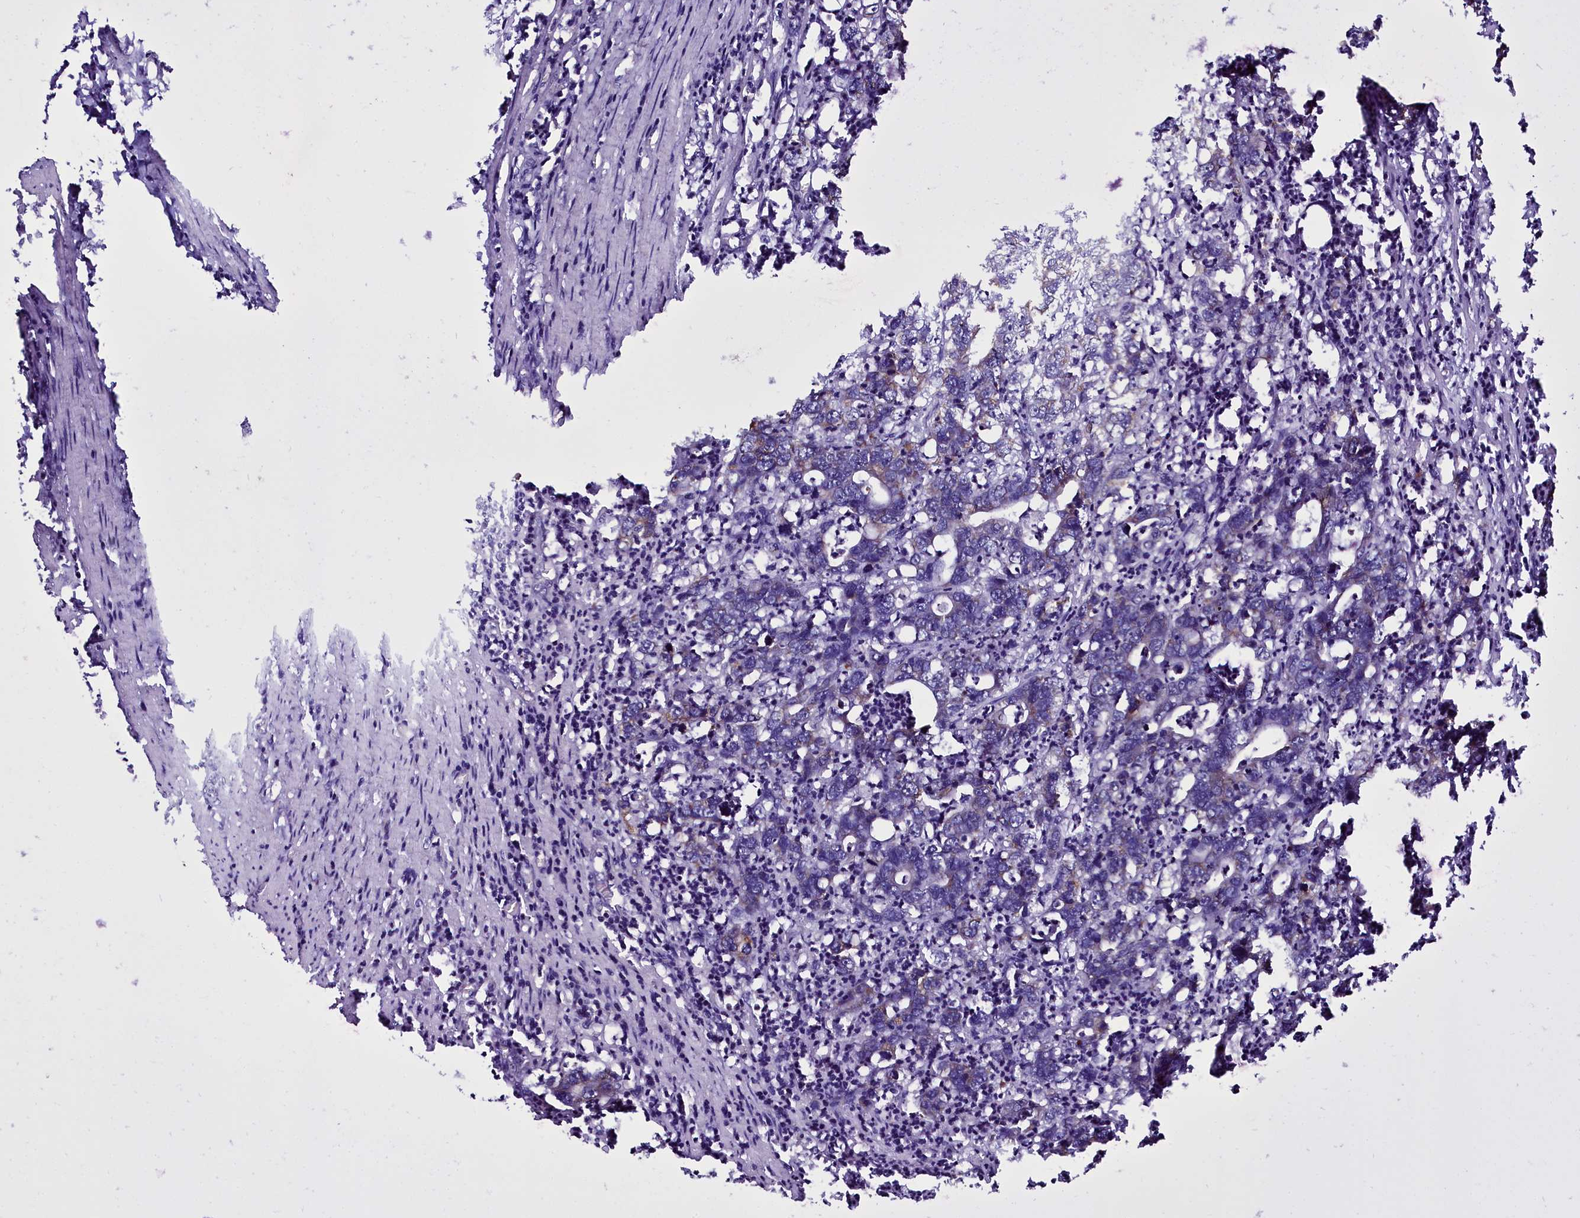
{"staining": {"intensity": "moderate", "quantity": "25%-75%", "location": "cytoplasmic/membranous"}, "tissue": "colorectal cancer", "cell_type": "Tumor cells", "image_type": "cancer", "snomed": [{"axis": "morphology", "description": "Adenocarcinoma, NOS"}, {"axis": "topography", "description": "Colon"}], "caption": "Immunohistochemical staining of colorectal adenocarcinoma displays medium levels of moderate cytoplasmic/membranous protein staining in approximately 25%-75% of tumor cells.", "gene": "NAA80", "patient": {"sex": "female", "age": 75}}